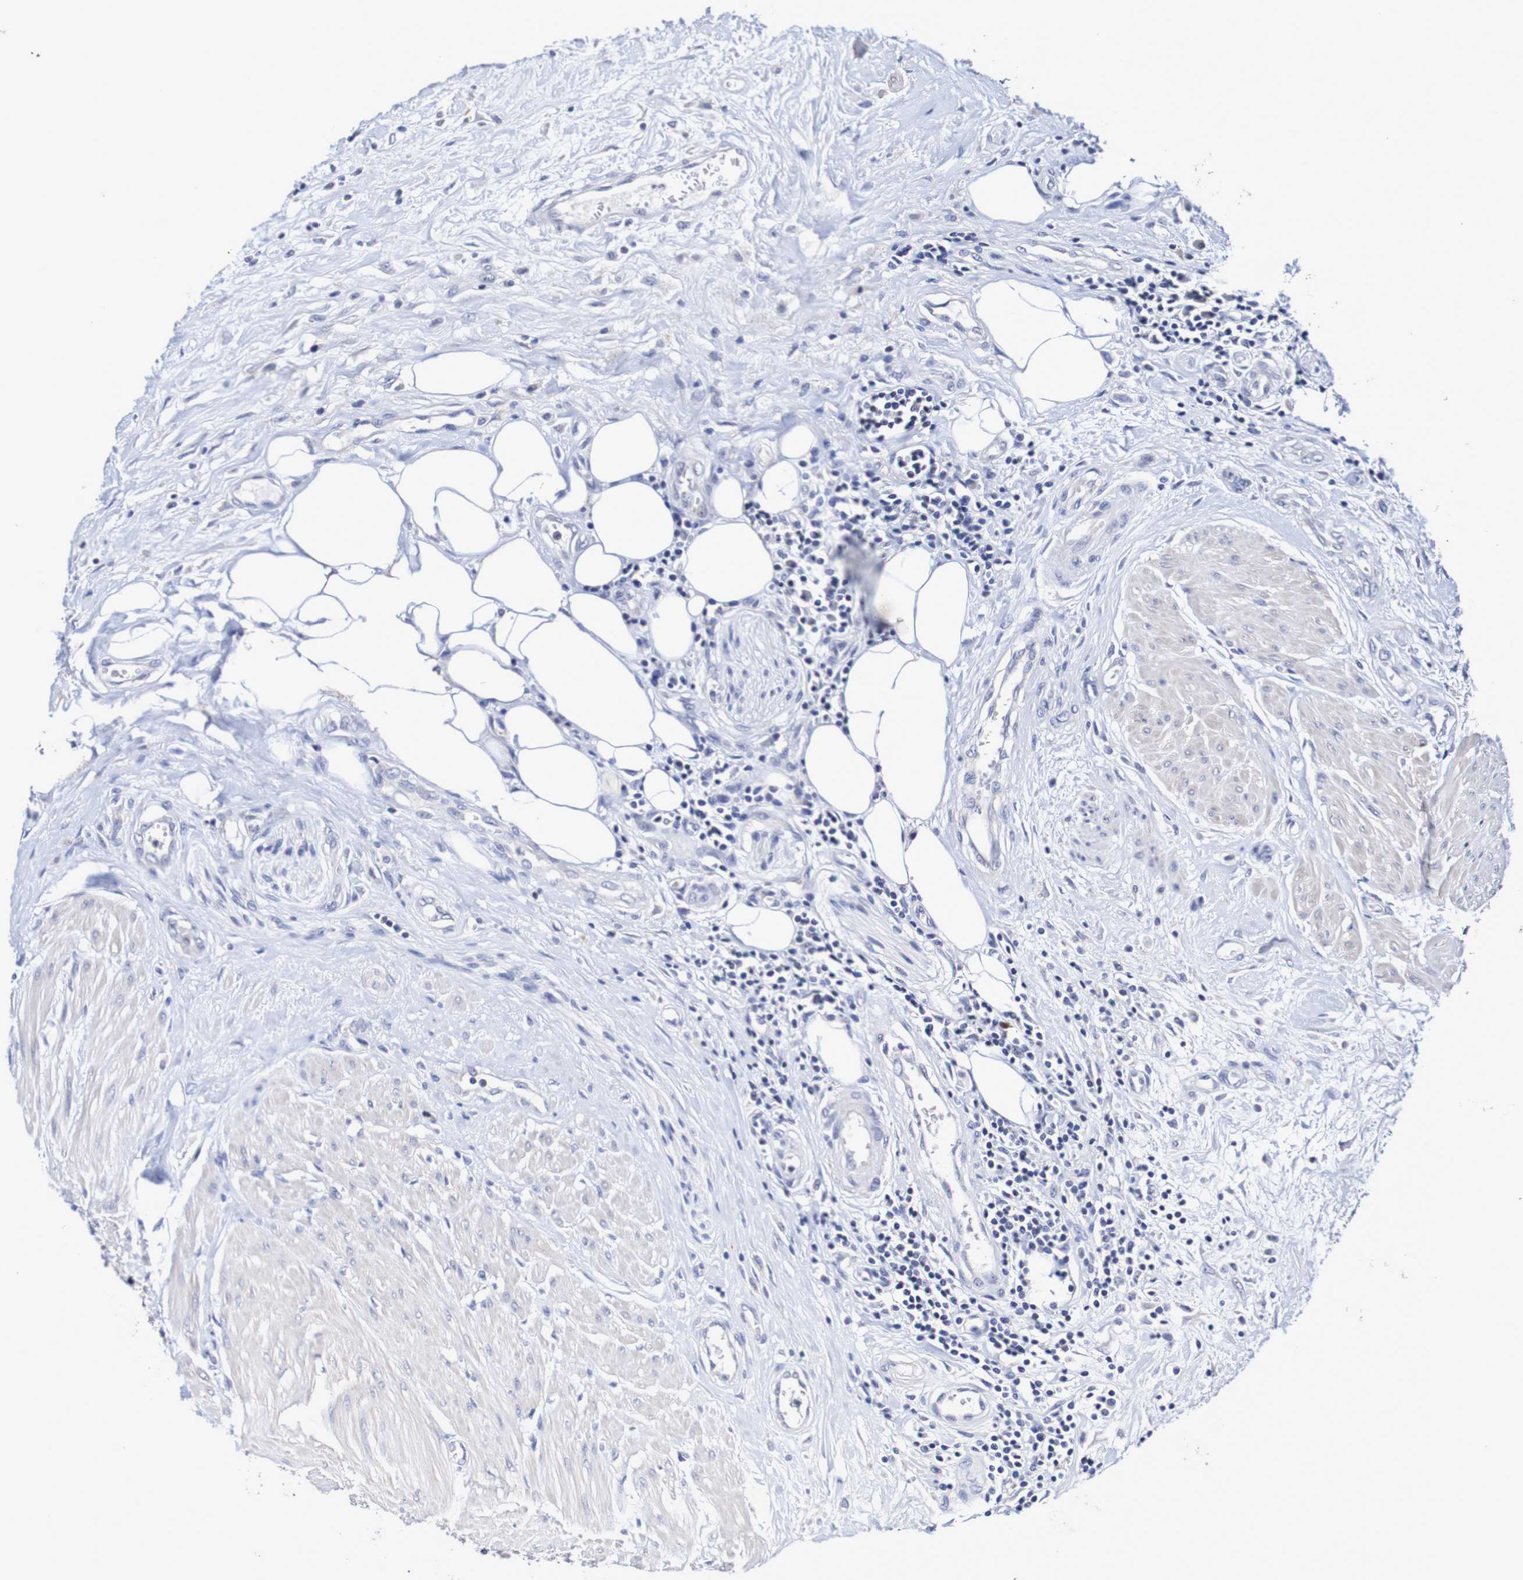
{"staining": {"intensity": "negative", "quantity": "none", "location": "none"}, "tissue": "urothelial cancer", "cell_type": "Tumor cells", "image_type": "cancer", "snomed": [{"axis": "morphology", "description": "Urothelial carcinoma, High grade"}, {"axis": "topography", "description": "Urinary bladder"}], "caption": "Tumor cells are negative for protein expression in human urothelial cancer.", "gene": "ACVR1C", "patient": {"sex": "male", "age": 35}}